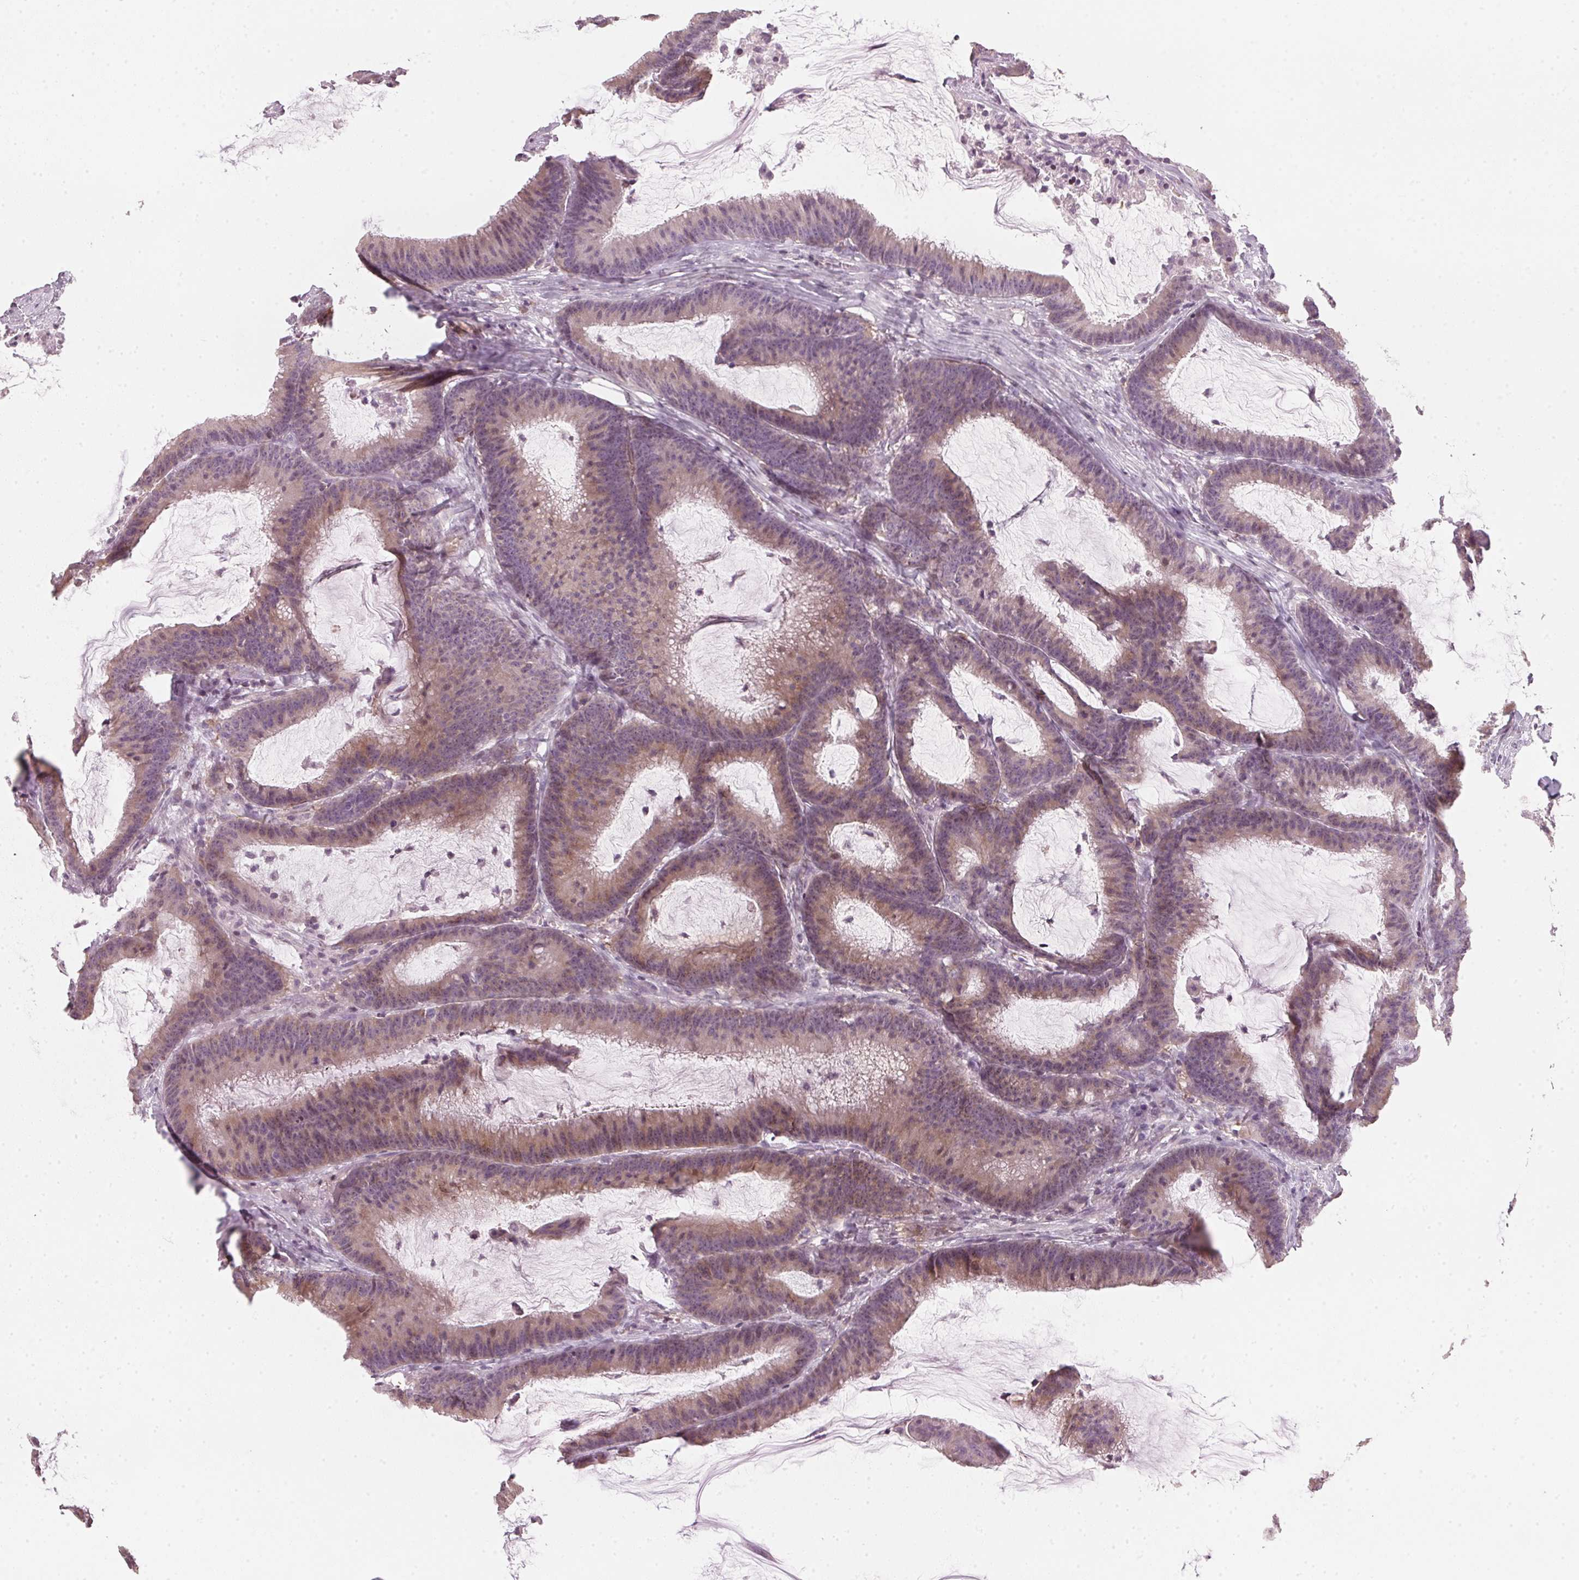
{"staining": {"intensity": "weak", "quantity": ">75%", "location": "cytoplasmic/membranous"}, "tissue": "colorectal cancer", "cell_type": "Tumor cells", "image_type": "cancer", "snomed": [{"axis": "morphology", "description": "Adenocarcinoma, NOS"}, {"axis": "topography", "description": "Colon"}], "caption": "Approximately >75% of tumor cells in colorectal adenocarcinoma reveal weak cytoplasmic/membranous protein expression as visualized by brown immunohistochemical staining.", "gene": "SFRP4", "patient": {"sex": "female", "age": 78}}